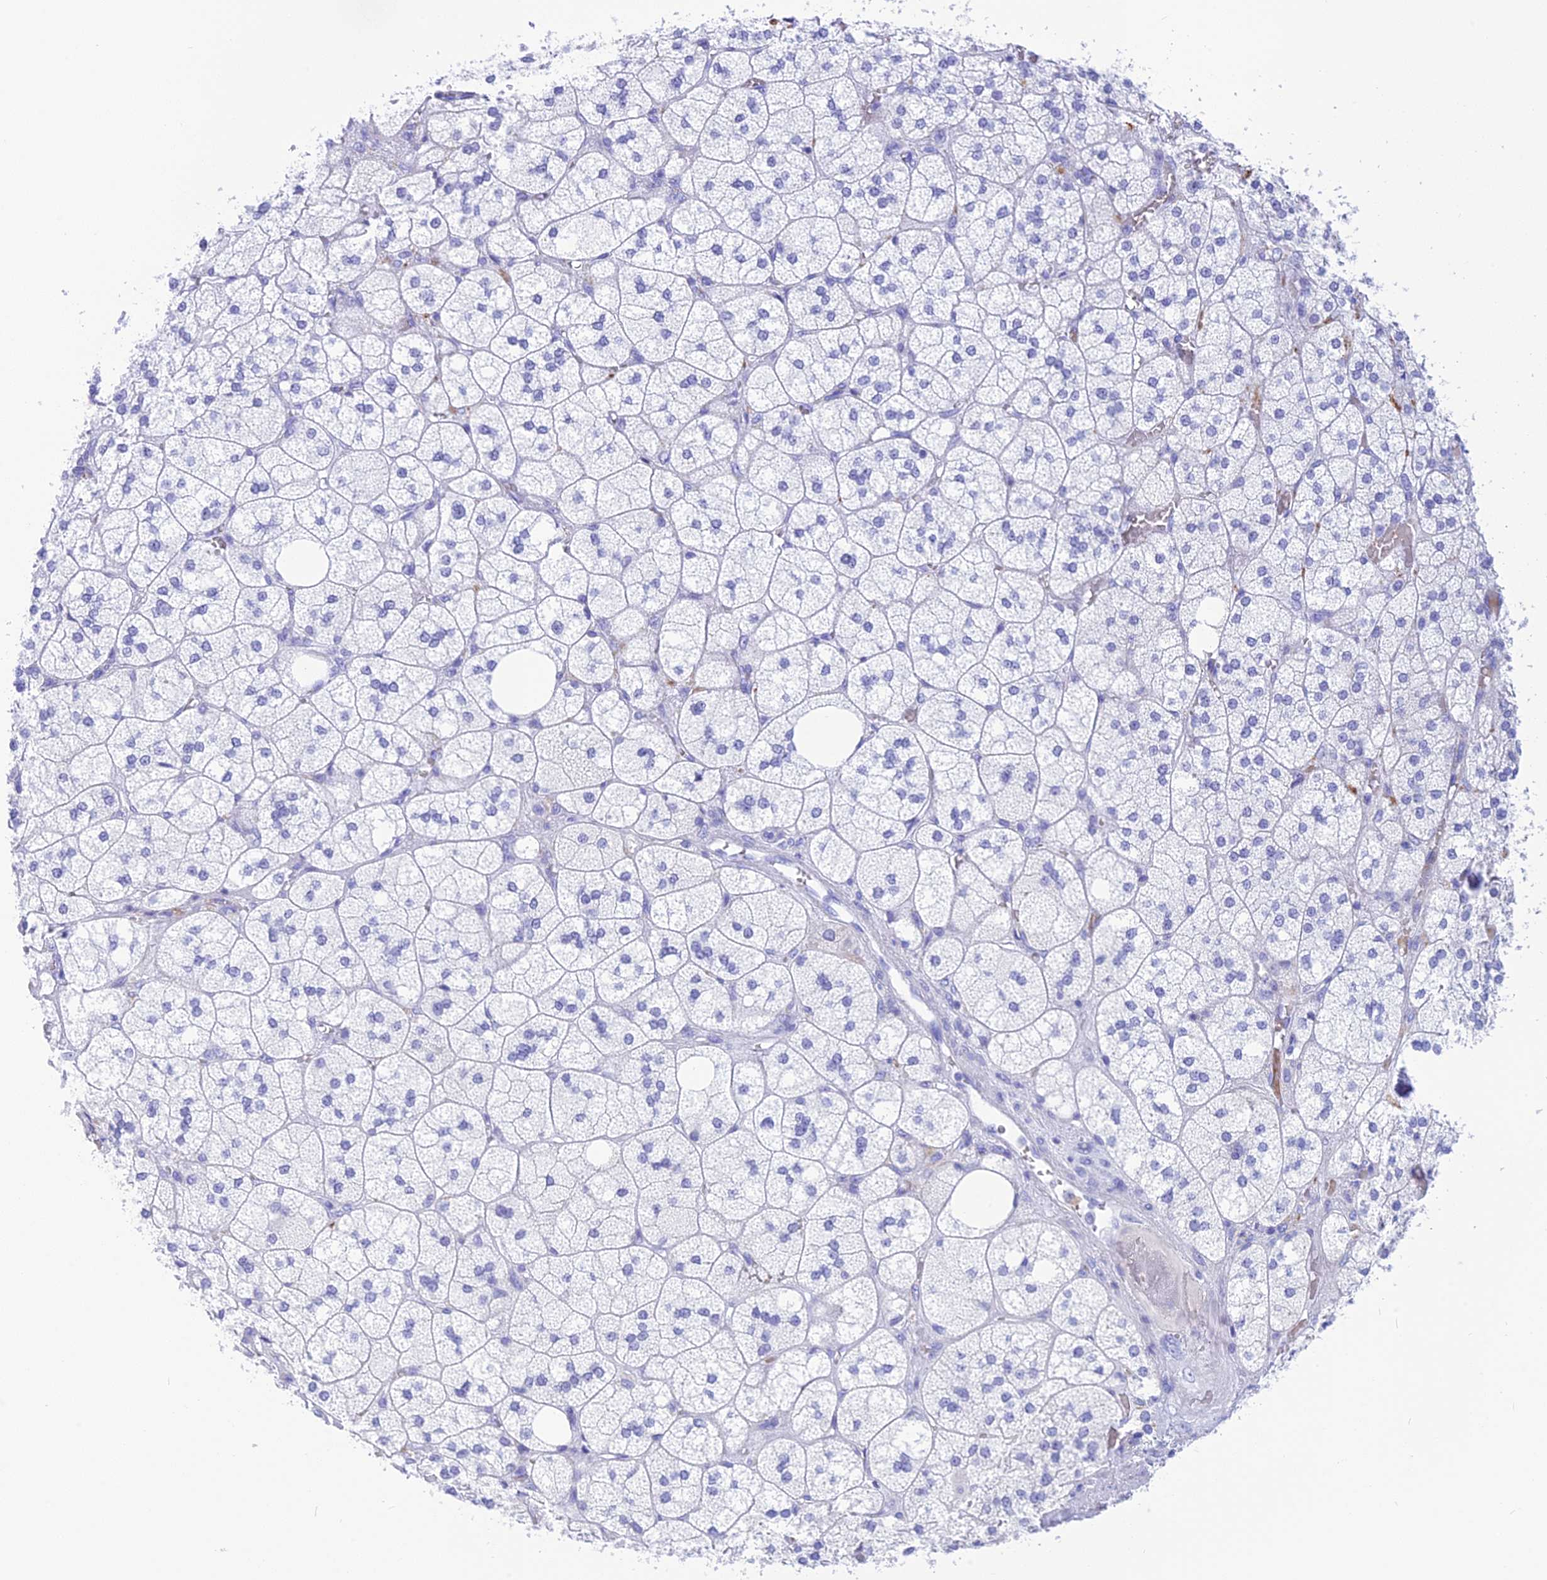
{"staining": {"intensity": "negative", "quantity": "none", "location": "none"}, "tissue": "adrenal gland", "cell_type": "Glandular cells", "image_type": "normal", "snomed": [{"axis": "morphology", "description": "Normal tissue, NOS"}, {"axis": "topography", "description": "Adrenal gland"}], "caption": "High magnification brightfield microscopy of normal adrenal gland stained with DAB (3,3'-diaminobenzidine) (brown) and counterstained with hematoxylin (blue): glandular cells show no significant positivity.", "gene": "GLYATL1B", "patient": {"sex": "male", "age": 61}}